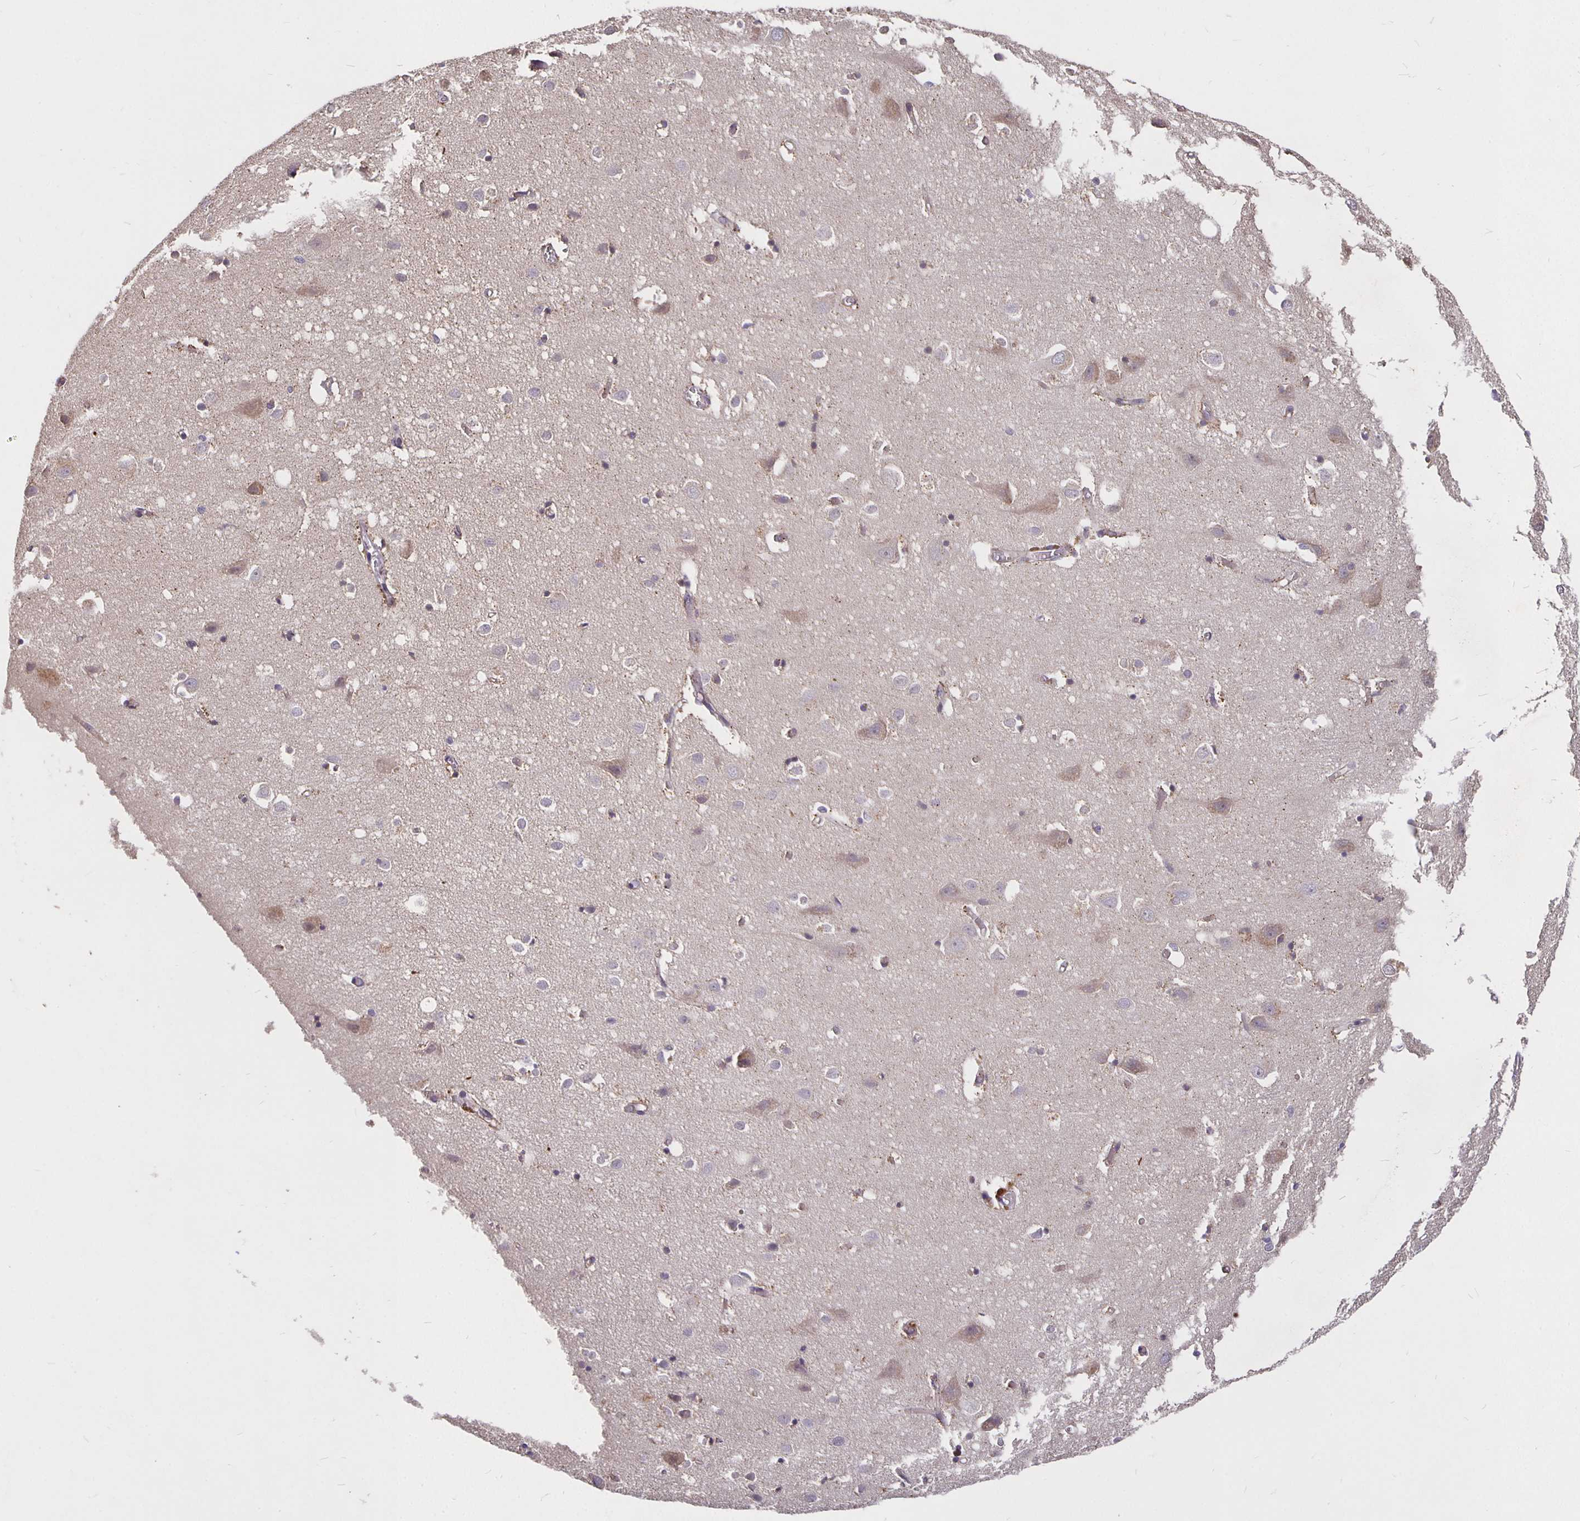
{"staining": {"intensity": "negative", "quantity": "none", "location": "none"}, "tissue": "cerebral cortex", "cell_type": "Endothelial cells", "image_type": "normal", "snomed": [{"axis": "morphology", "description": "Normal tissue, NOS"}, {"axis": "topography", "description": "Cerebral cortex"}], "caption": "The histopathology image displays no significant staining in endothelial cells of cerebral cortex.", "gene": "NOG", "patient": {"sex": "male", "age": 70}}